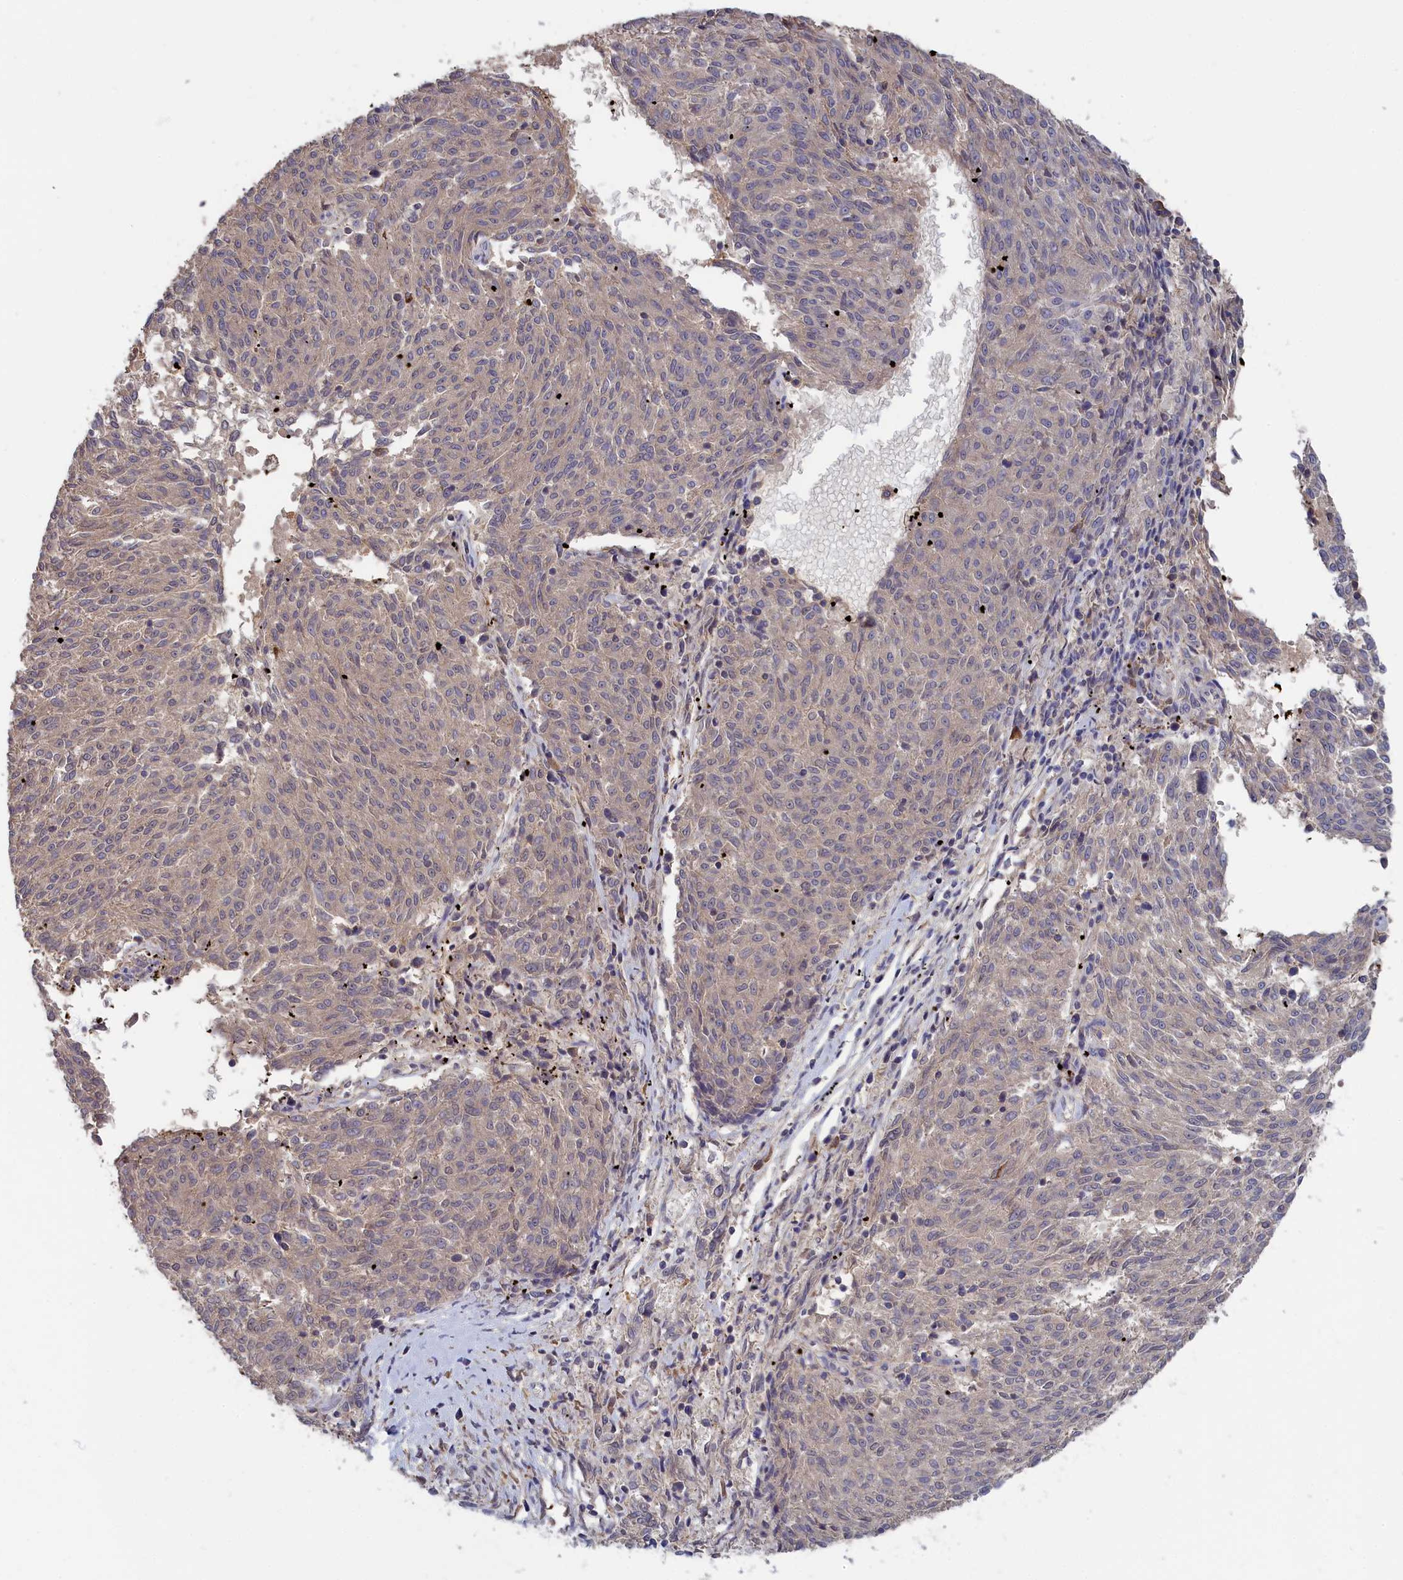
{"staining": {"intensity": "negative", "quantity": "none", "location": "none"}, "tissue": "melanoma", "cell_type": "Tumor cells", "image_type": "cancer", "snomed": [{"axis": "morphology", "description": "Malignant melanoma, NOS"}, {"axis": "topography", "description": "Skin"}], "caption": "Image shows no protein expression in tumor cells of melanoma tissue.", "gene": "CELF5", "patient": {"sex": "female", "age": 72}}